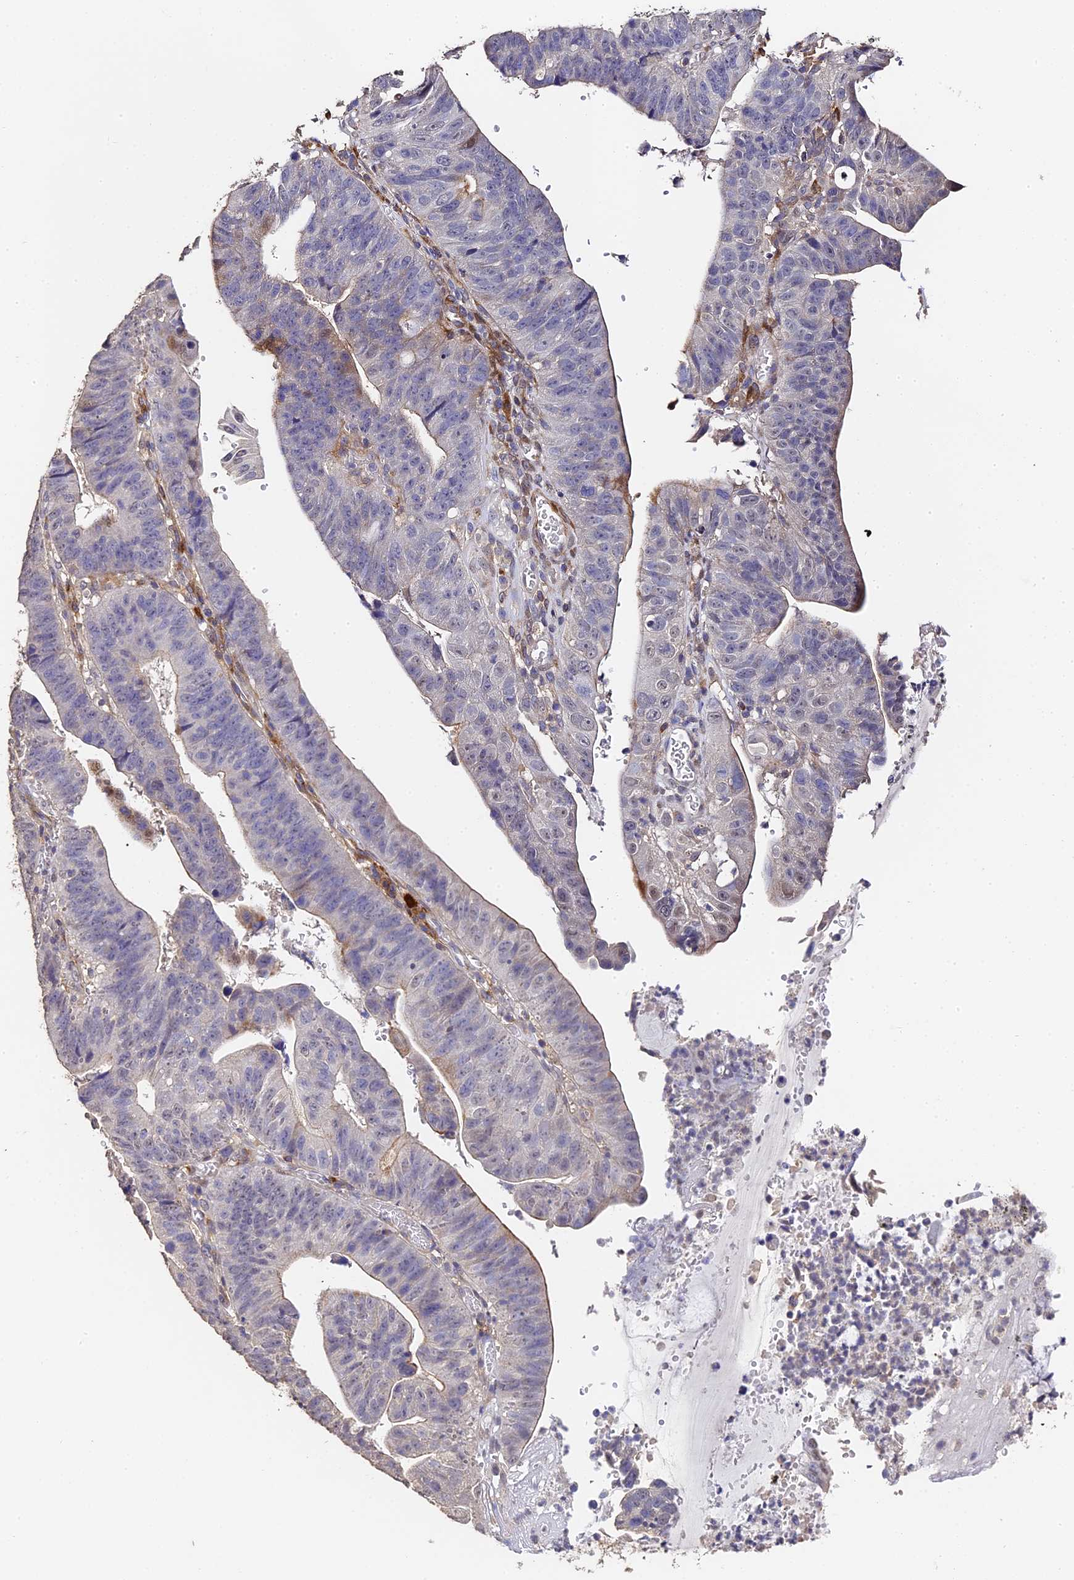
{"staining": {"intensity": "moderate", "quantity": "<25%", "location": "cytoplasmic/membranous"}, "tissue": "stomach cancer", "cell_type": "Tumor cells", "image_type": "cancer", "snomed": [{"axis": "morphology", "description": "Adenocarcinoma, NOS"}, {"axis": "topography", "description": "Stomach"}], "caption": "Protein analysis of stomach adenocarcinoma tissue shows moderate cytoplasmic/membranous staining in approximately <25% of tumor cells.", "gene": "SLC11A1", "patient": {"sex": "male", "age": 59}}